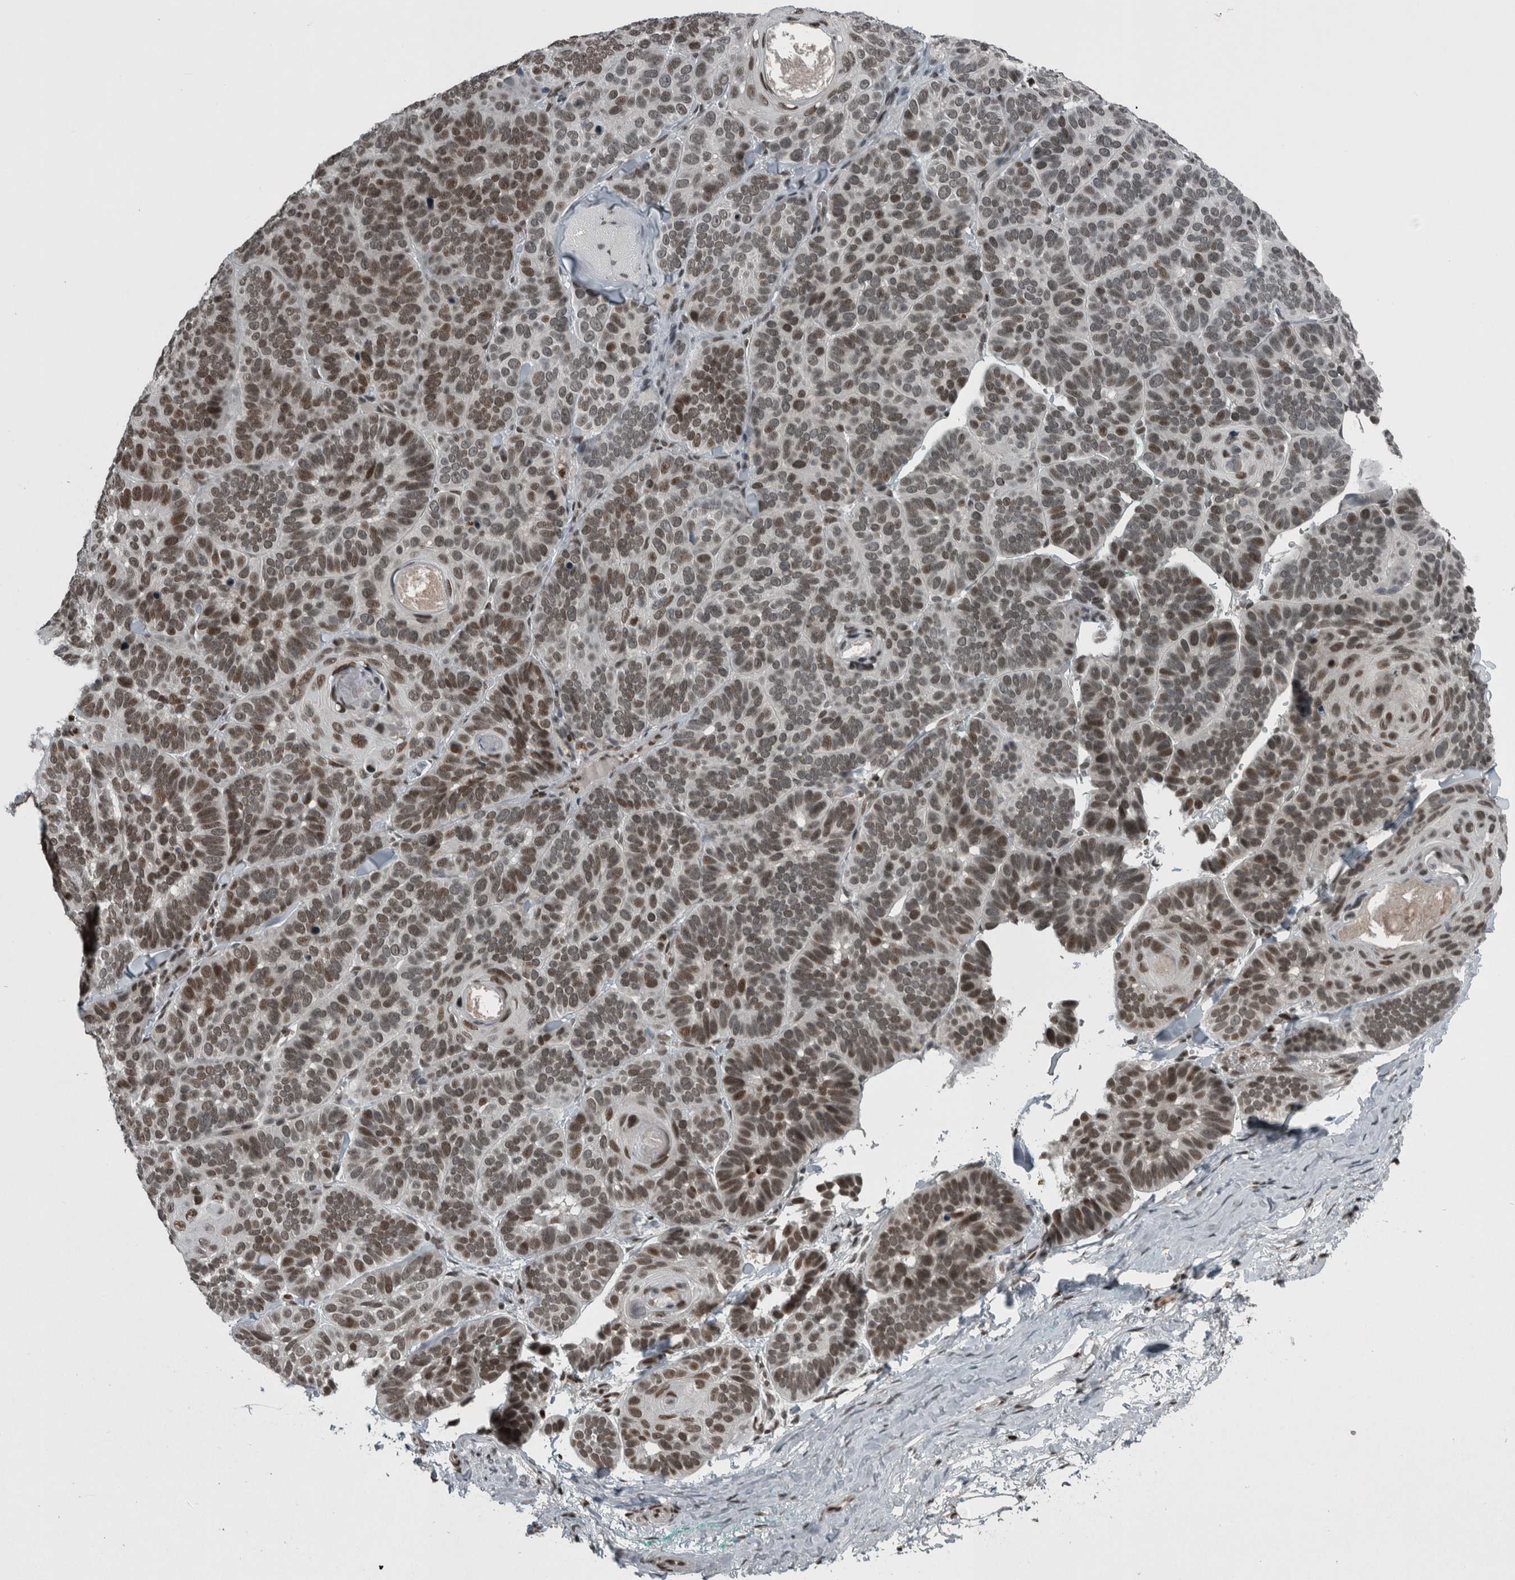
{"staining": {"intensity": "moderate", "quantity": ">75%", "location": "nuclear"}, "tissue": "skin cancer", "cell_type": "Tumor cells", "image_type": "cancer", "snomed": [{"axis": "morphology", "description": "Basal cell carcinoma"}, {"axis": "topography", "description": "Skin"}], "caption": "The micrograph reveals a brown stain indicating the presence of a protein in the nuclear of tumor cells in skin basal cell carcinoma.", "gene": "UNC50", "patient": {"sex": "male", "age": 62}}